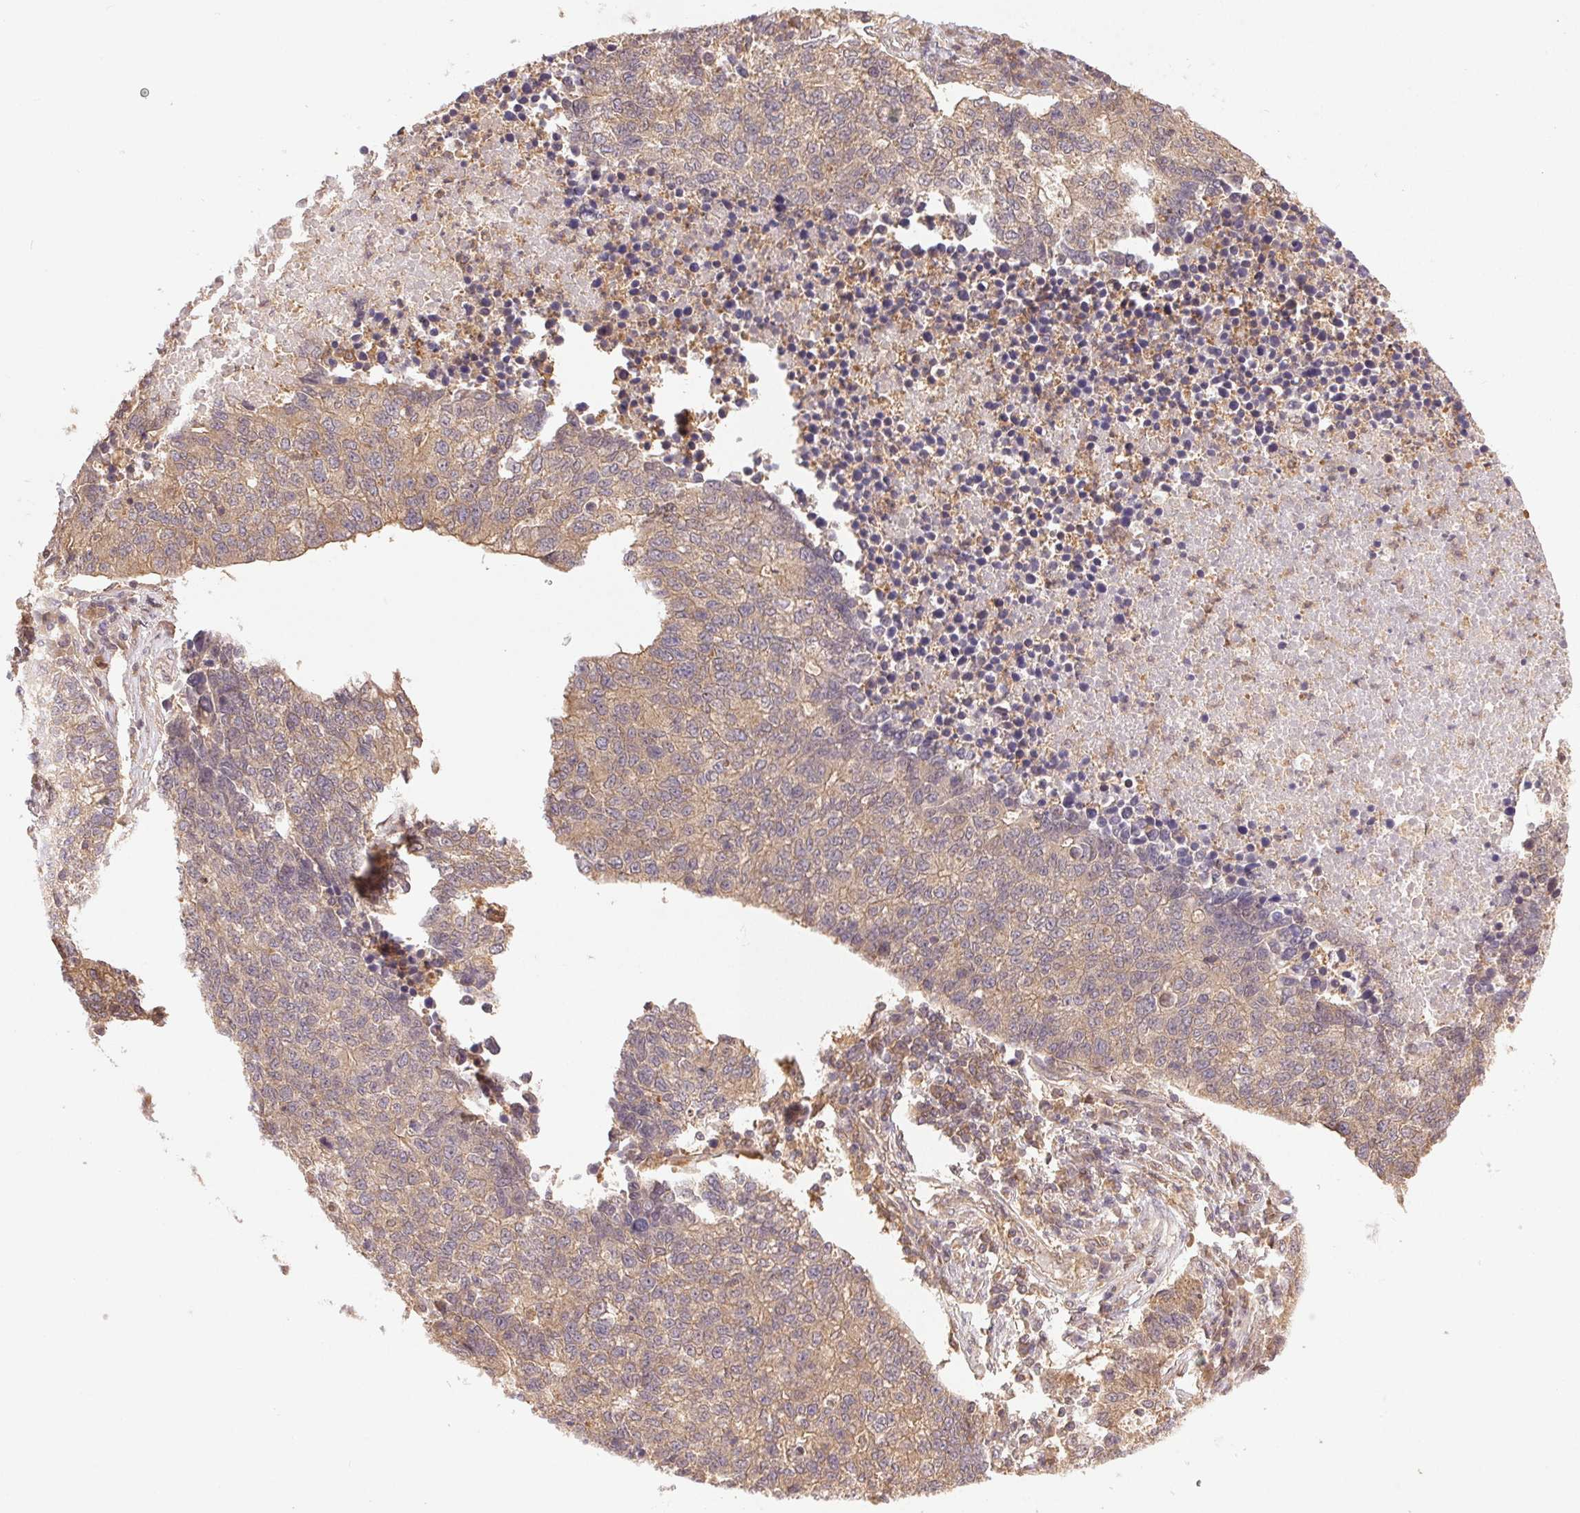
{"staining": {"intensity": "weak", "quantity": ">75%", "location": "cytoplasmic/membranous"}, "tissue": "lung cancer", "cell_type": "Tumor cells", "image_type": "cancer", "snomed": [{"axis": "morphology", "description": "Adenocarcinoma, NOS"}, {"axis": "topography", "description": "Lung"}], "caption": "A histopathology image of human lung cancer (adenocarcinoma) stained for a protein exhibits weak cytoplasmic/membranous brown staining in tumor cells. Using DAB (brown) and hematoxylin (blue) stains, captured at high magnification using brightfield microscopy.", "gene": "GDI2", "patient": {"sex": "male", "age": 57}}